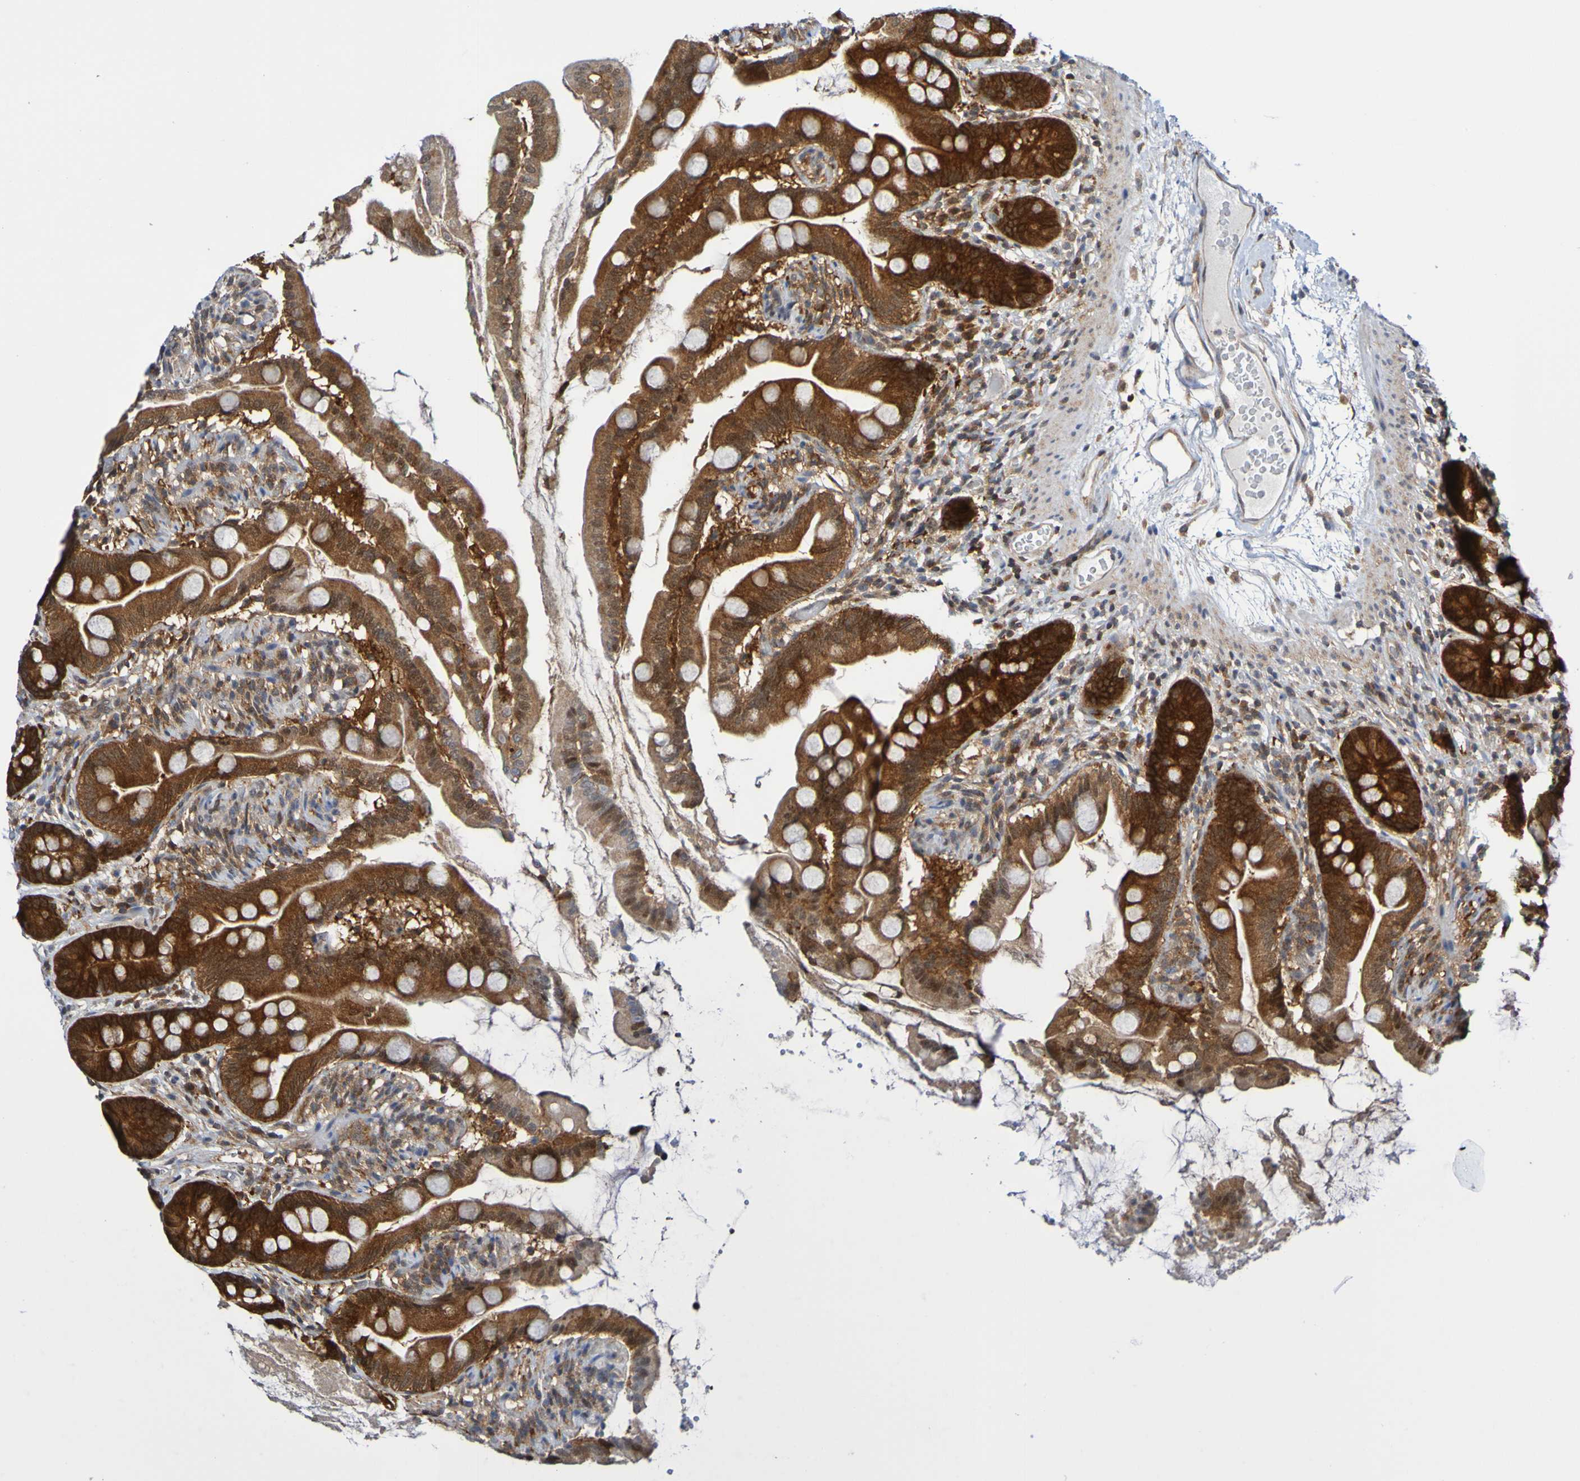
{"staining": {"intensity": "strong", "quantity": ">75%", "location": "cytoplasmic/membranous"}, "tissue": "small intestine", "cell_type": "Glandular cells", "image_type": "normal", "snomed": [{"axis": "morphology", "description": "Normal tissue, NOS"}, {"axis": "topography", "description": "Small intestine"}], "caption": "This micrograph displays immunohistochemistry (IHC) staining of normal small intestine, with high strong cytoplasmic/membranous positivity in approximately >75% of glandular cells.", "gene": "ATIC", "patient": {"sex": "female", "age": 56}}